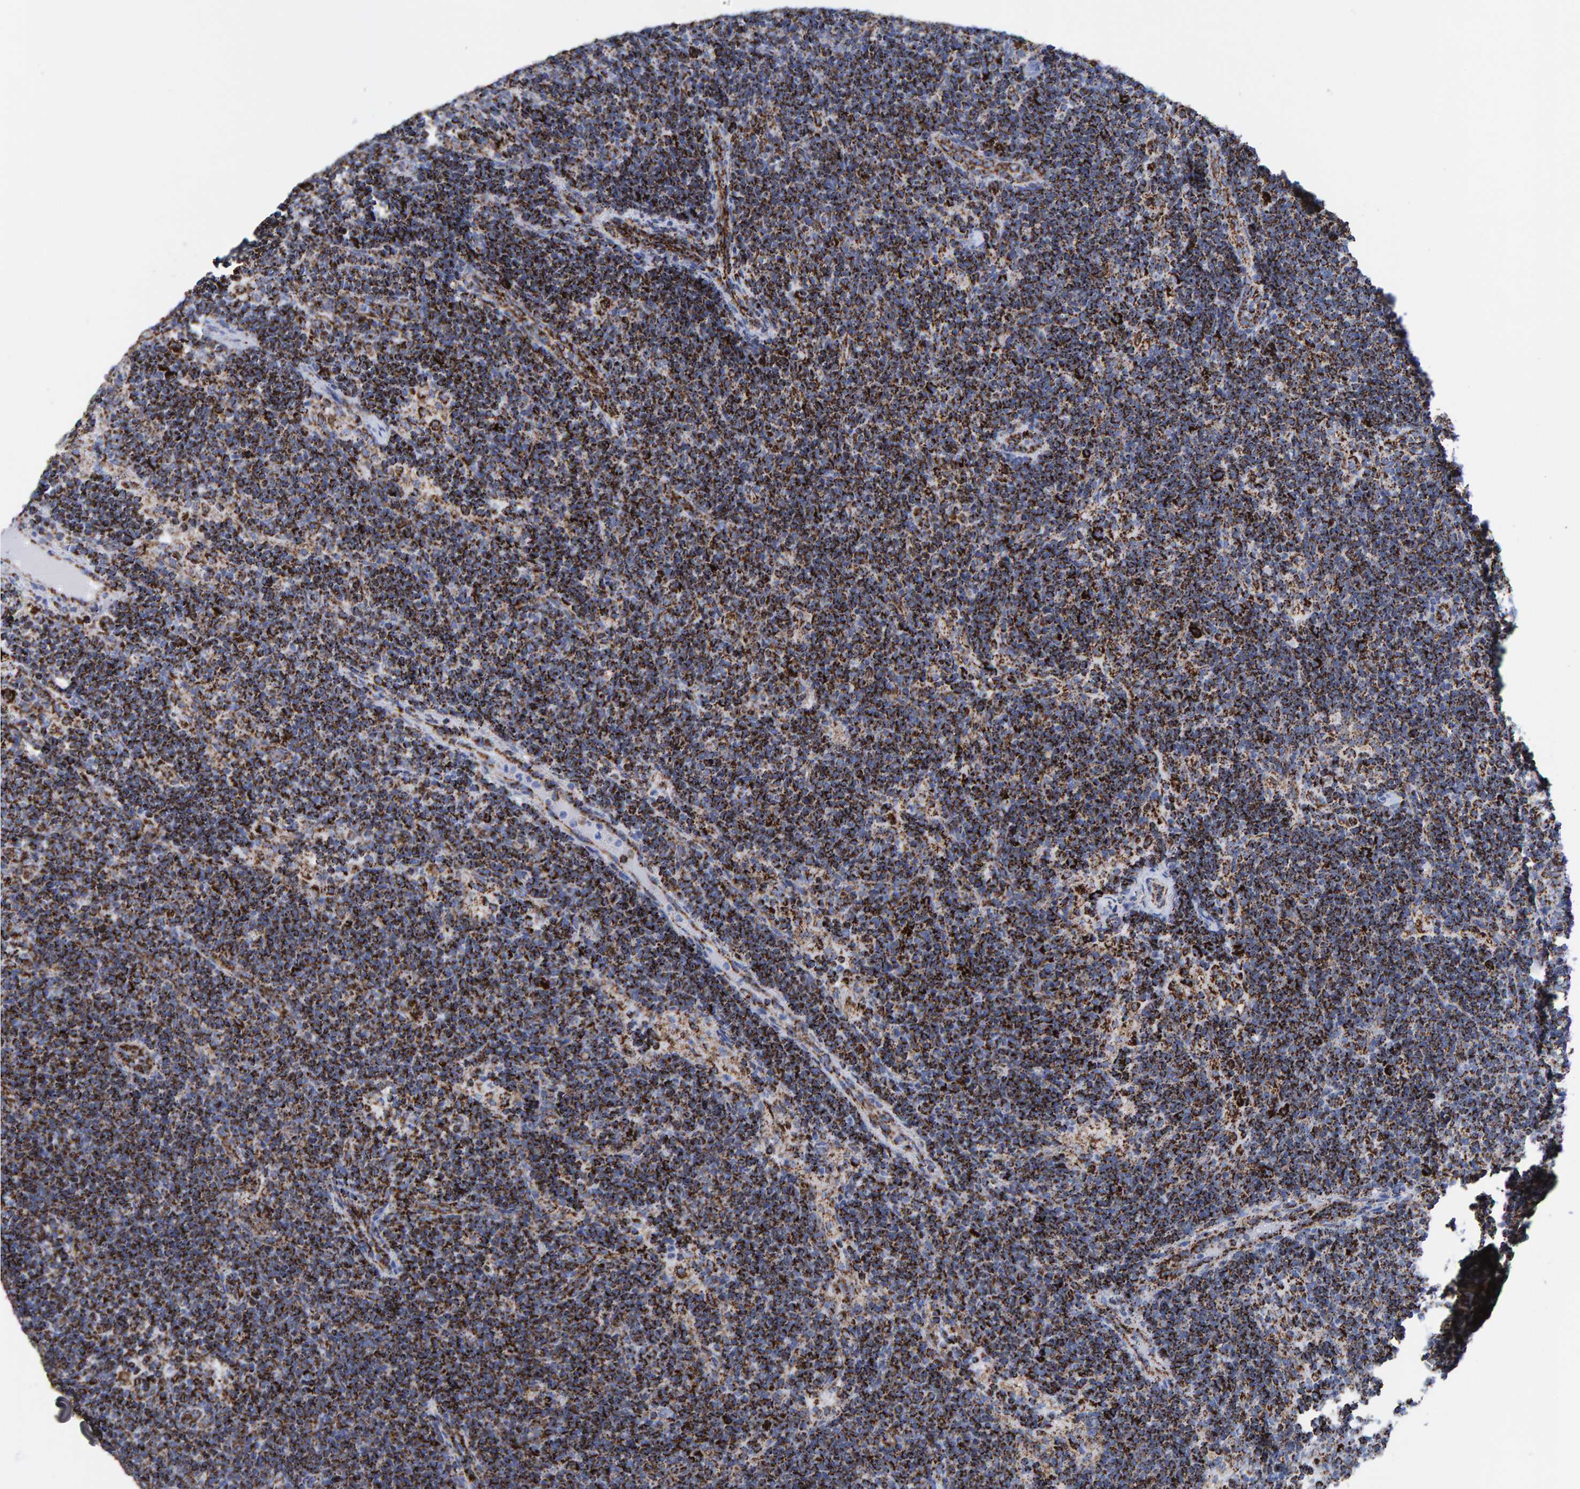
{"staining": {"intensity": "strong", "quantity": ">75%", "location": "cytoplasmic/membranous"}, "tissue": "lymph node", "cell_type": "Germinal center cells", "image_type": "normal", "snomed": [{"axis": "morphology", "description": "Normal tissue, NOS"}, {"axis": "topography", "description": "Lymph node"}], "caption": "High-power microscopy captured an immunohistochemistry (IHC) photomicrograph of normal lymph node, revealing strong cytoplasmic/membranous positivity in approximately >75% of germinal center cells. (brown staining indicates protein expression, while blue staining denotes nuclei).", "gene": "ENSG00000262660", "patient": {"sex": "female", "age": 22}}